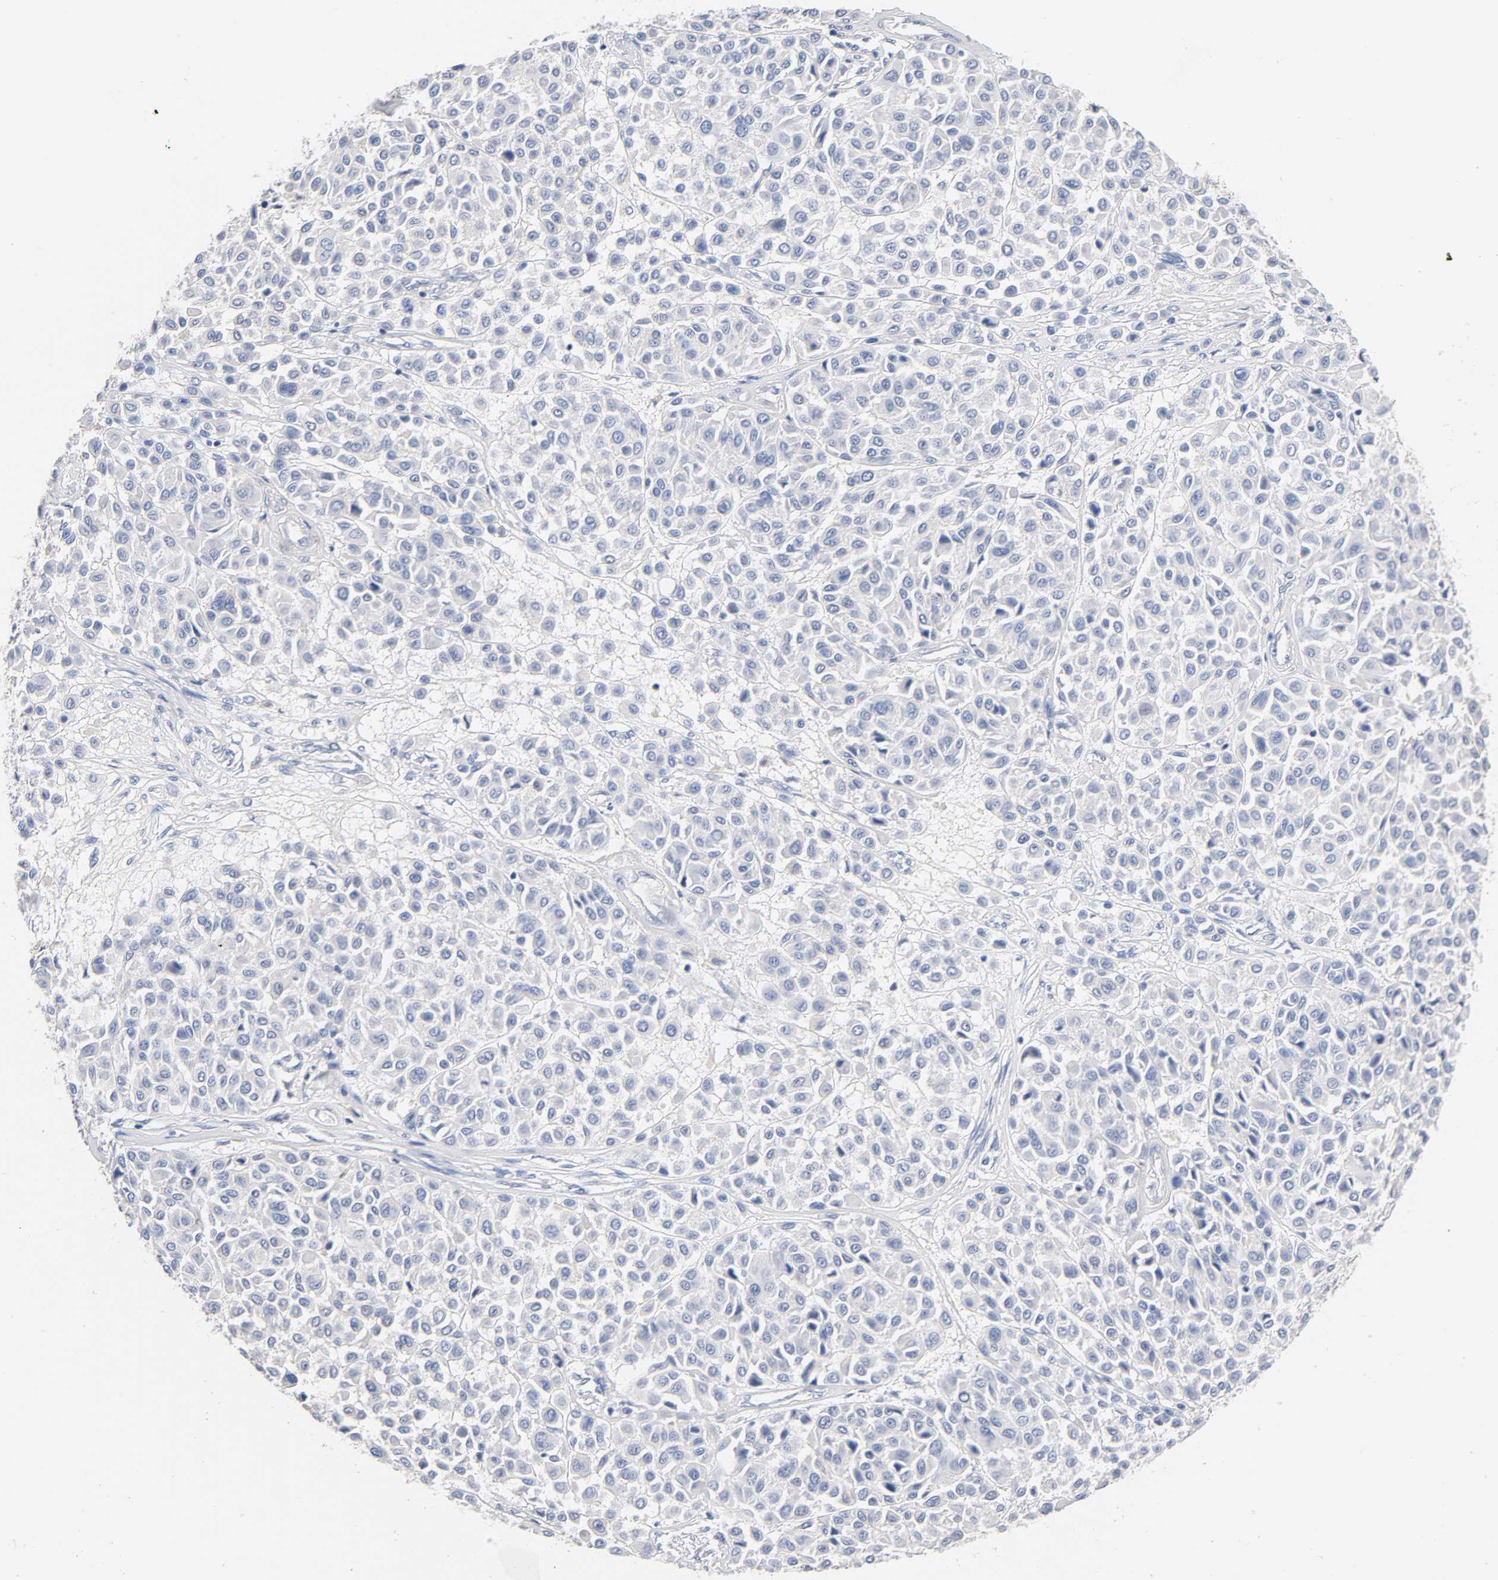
{"staining": {"intensity": "negative", "quantity": "none", "location": "none"}, "tissue": "melanoma", "cell_type": "Tumor cells", "image_type": "cancer", "snomed": [{"axis": "morphology", "description": "Malignant melanoma, Metastatic site"}, {"axis": "topography", "description": "Soft tissue"}], "caption": "Melanoma stained for a protein using IHC shows no expression tumor cells.", "gene": "MALT1", "patient": {"sex": "male", "age": 41}}